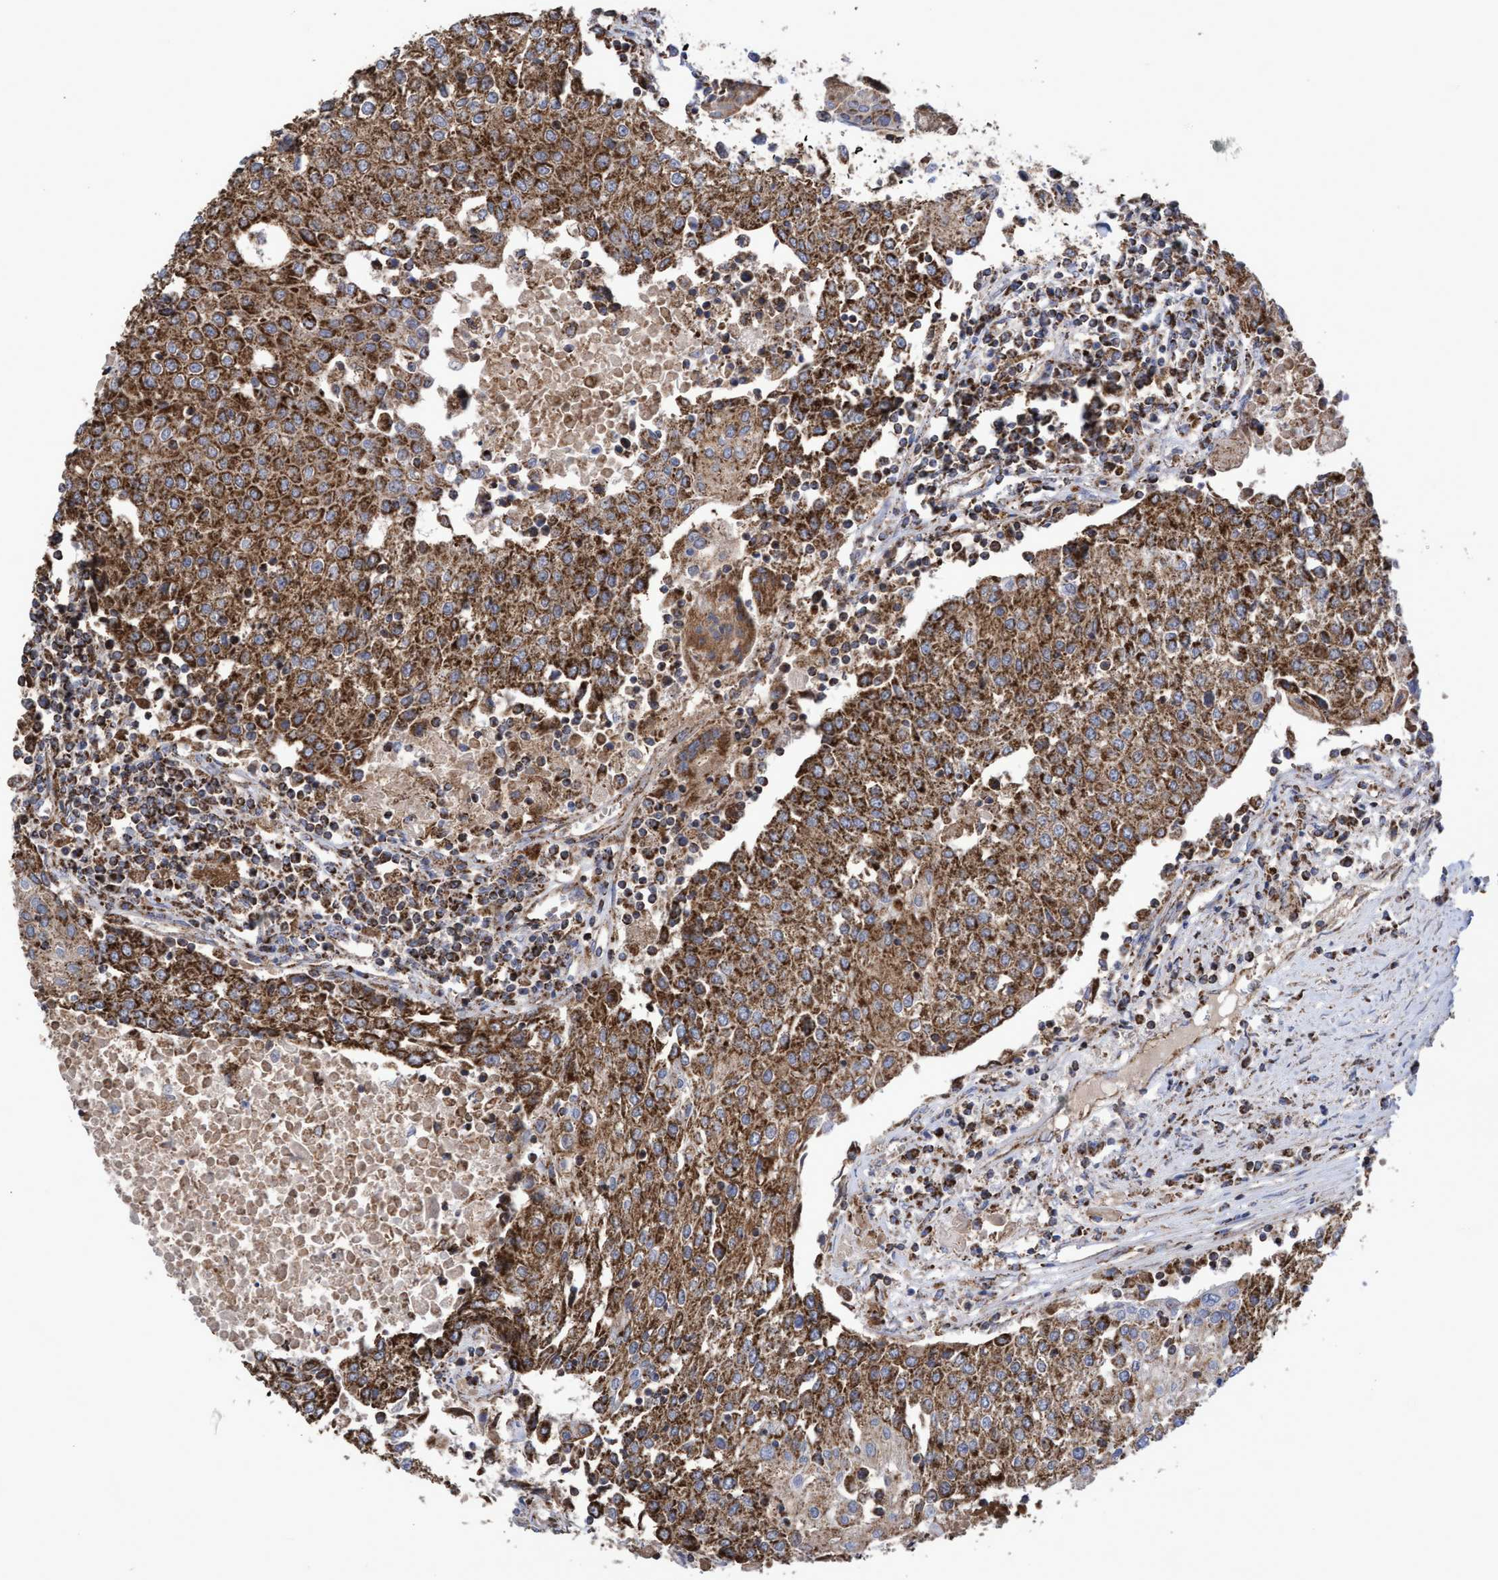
{"staining": {"intensity": "strong", "quantity": ">75%", "location": "cytoplasmic/membranous"}, "tissue": "urothelial cancer", "cell_type": "Tumor cells", "image_type": "cancer", "snomed": [{"axis": "morphology", "description": "Urothelial carcinoma, High grade"}, {"axis": "topography", "description": "Urinary bladder"}], "caption": "Urothelial carcinoma (high-grade) tissue exhibits strong cytoplasmic/membranous positivity in approximately >75% of tumor cells", "gene": "COBL", "patient": {"sex": "female", "age": 85}}